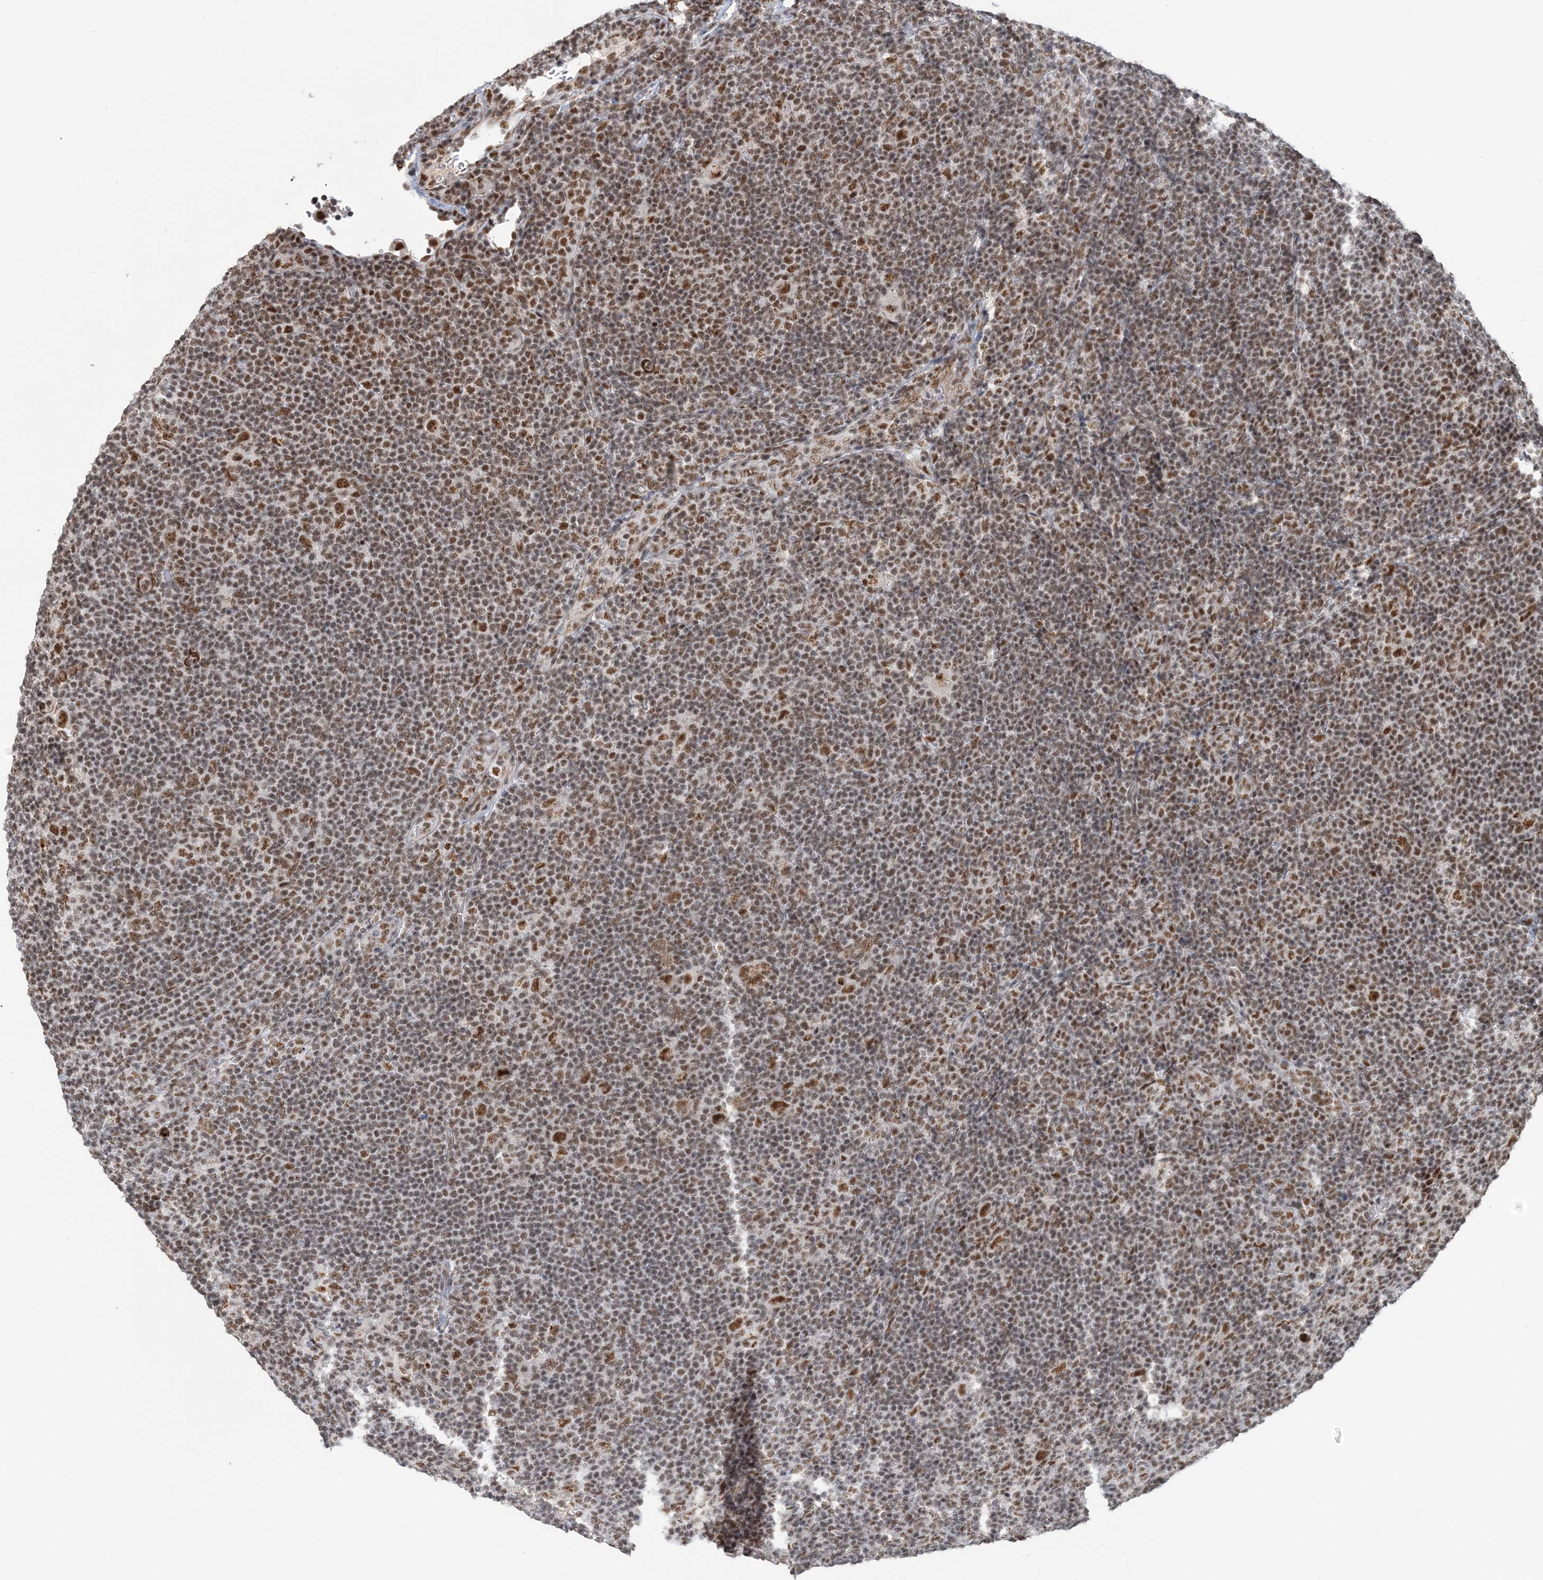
{"staining": {"intensity": "moderate", "quantity": ">75%", "location": "nuclear"}, "tissue": "lymphoma", "cell_type": "Tumor cells", "image_type": "cancer", "snomed": [{"axis": "morphology", "description": "Hodgkin's disease, NOS"}, {"axis": "topography", "description": "Lymph node"}], "caption": "About >75% of tumor cells in human Hodgkin's disease show moderate nuclear protein staining as visualized by brown immunohistochemical staining.", "gene": "PLRG1", "patient": {"sex": "female", "age": 57}}